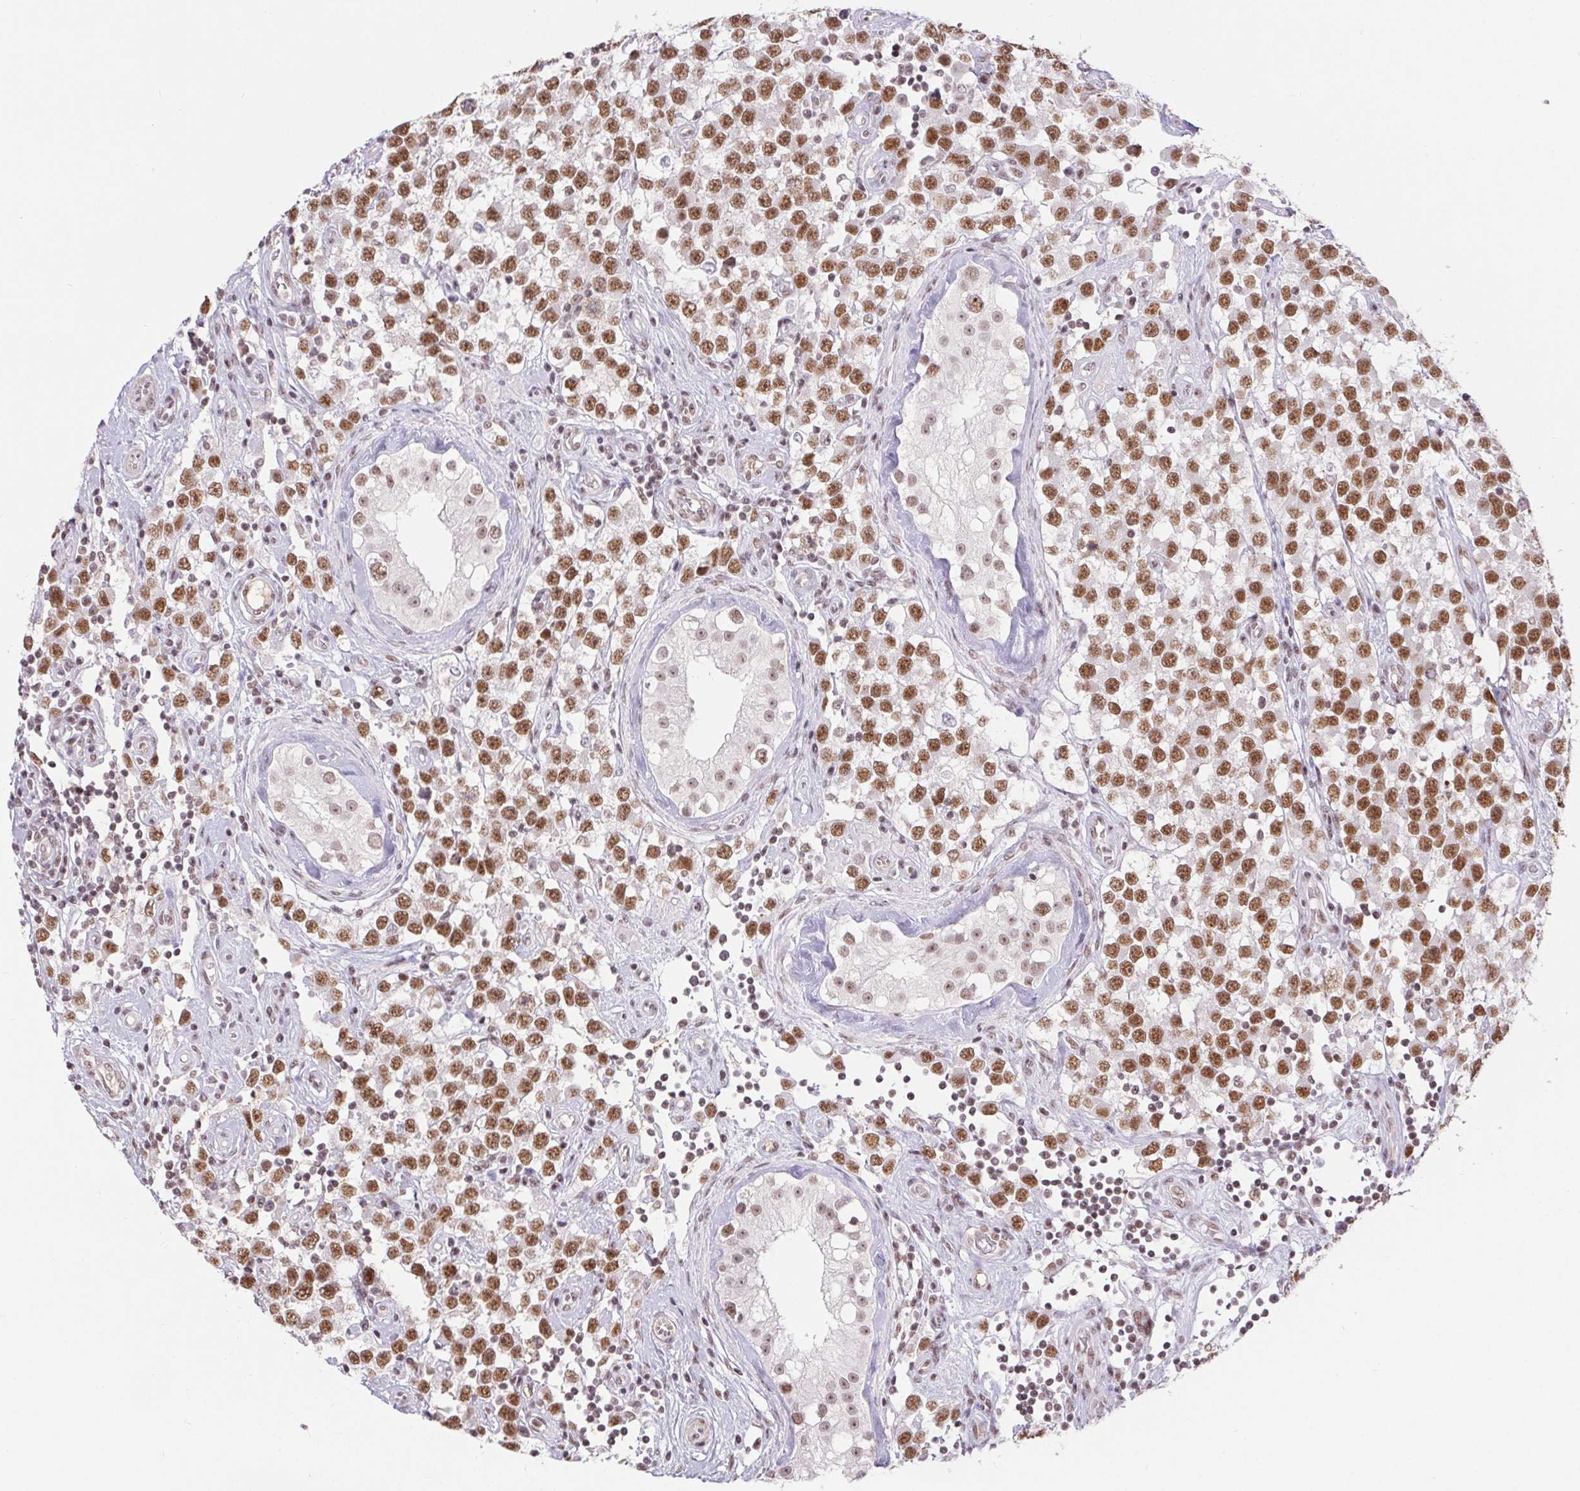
{"staining": {"intensity": "moderate", "quantity": ">75%", "location": "nuclear"}, "tissue": "testis cancer", "cell_type": "Tumor cells", "image_type": "cancer", "snomed": [{"axis": "morphology", "description": "Seminoma, NOS"}, {"axis": "topography", "description": "Testis"}], "caption": "High-power microscopy captured an immunohistochemistry (IHC) image of seminoma (testis), revealing moderate nuclear positivity in about >75% of tumor cells. (DAB (3,3'-diaminobenzidine) IHC, brown staining for protein, blue staining for nuclei).", "gene": "DDX17", "patient": {"sex": "male", "age": 34}}